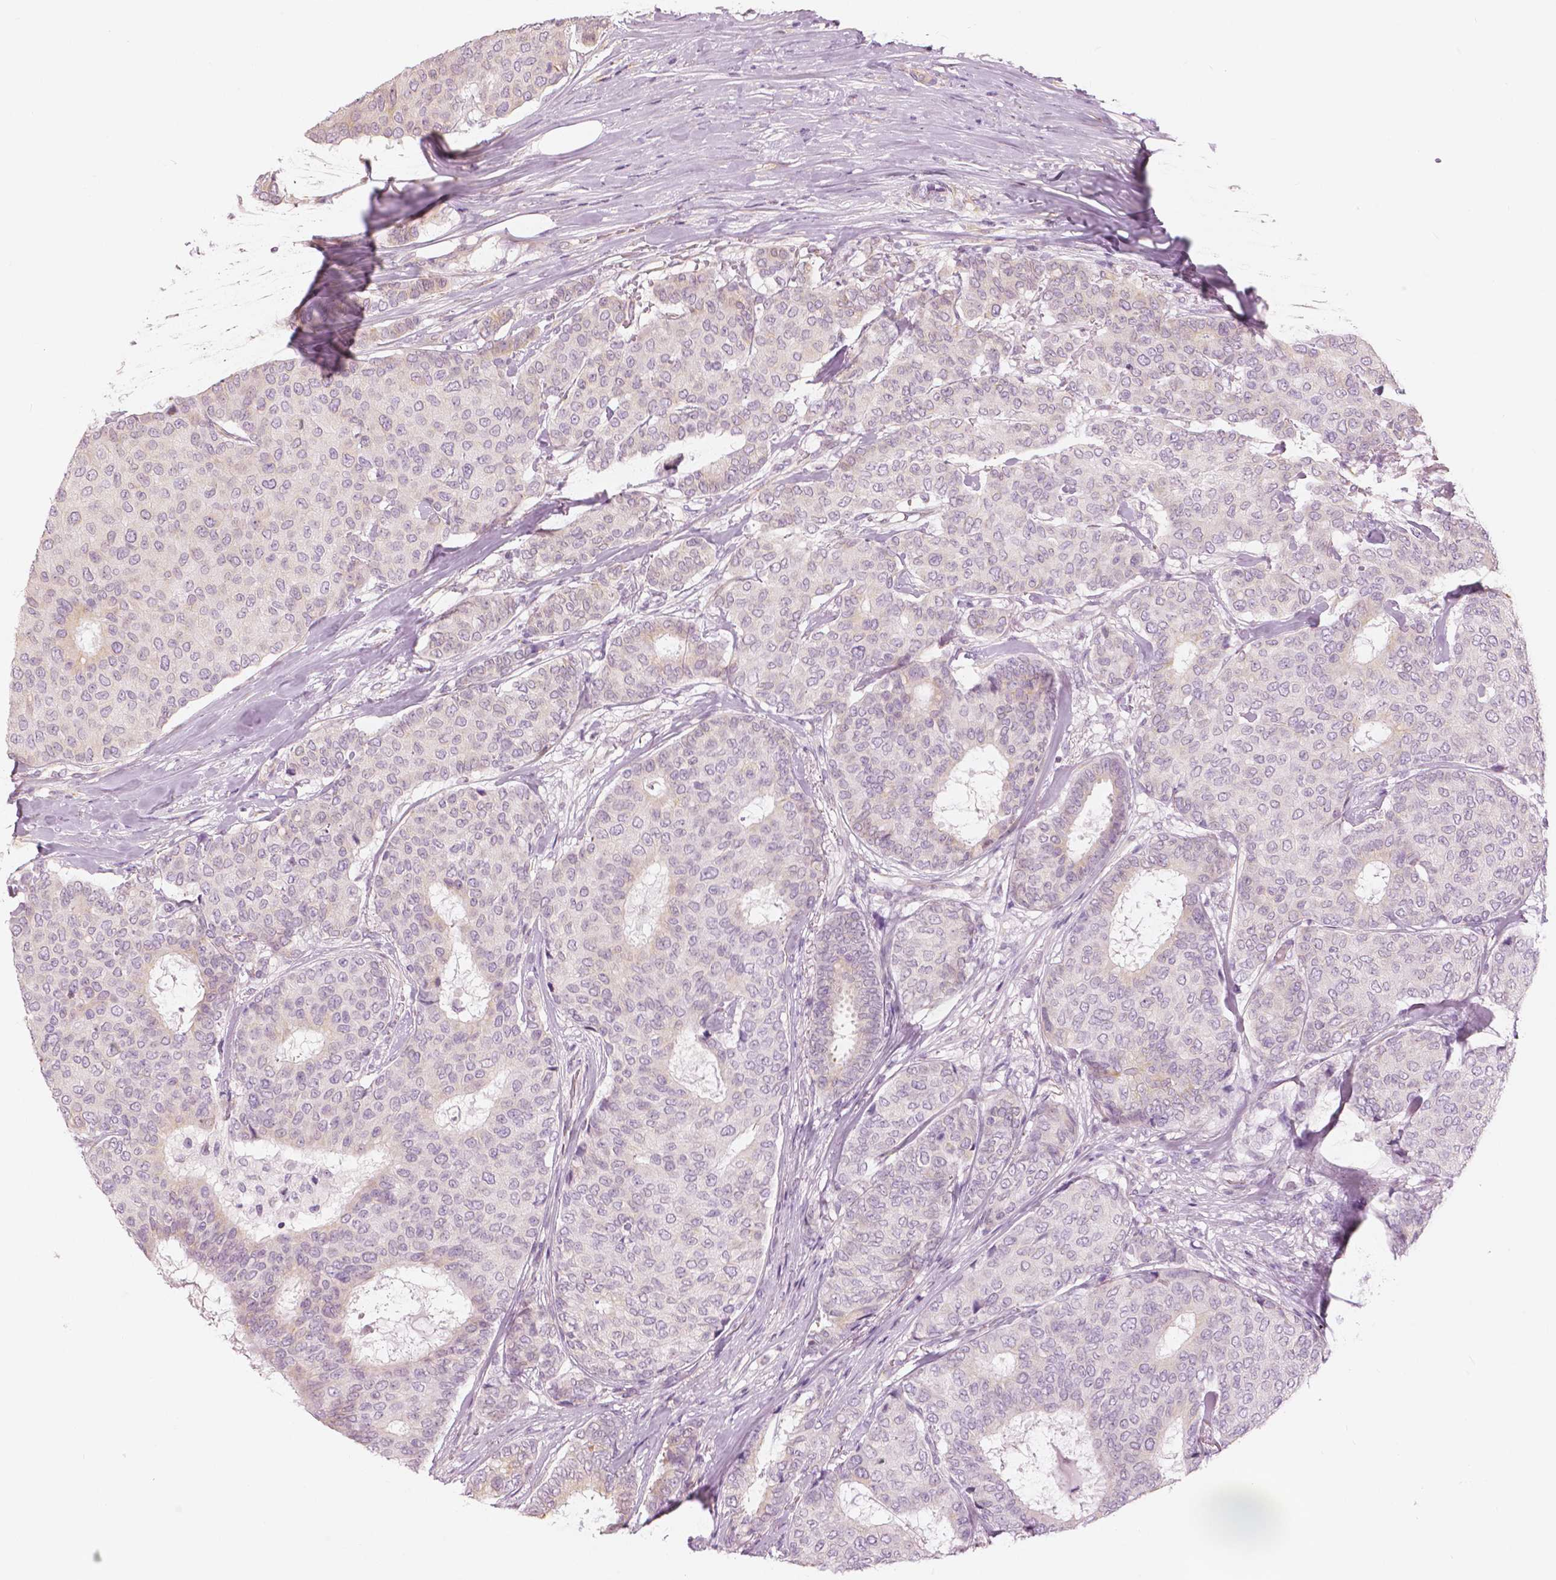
{"staining": {"intensity": "negative", "quantity": "none", "location": "none"}, "tissue": "breast cancer", "cell_type": "Tumor cells", "image_type": "cancer", "snomed": [{"axis": "morphology", "description": "Duct carcinoma"}, {"axis": "topography", "description": "Breast"}], "caption": "Protein analysis of breast cancer (invasive ductal carcinoma) reveals no significant staining in tumor cells. Nuclei are stained in blue.", "gene": "SLC24A1", "patient": {"sex": "female", "age": 75}}